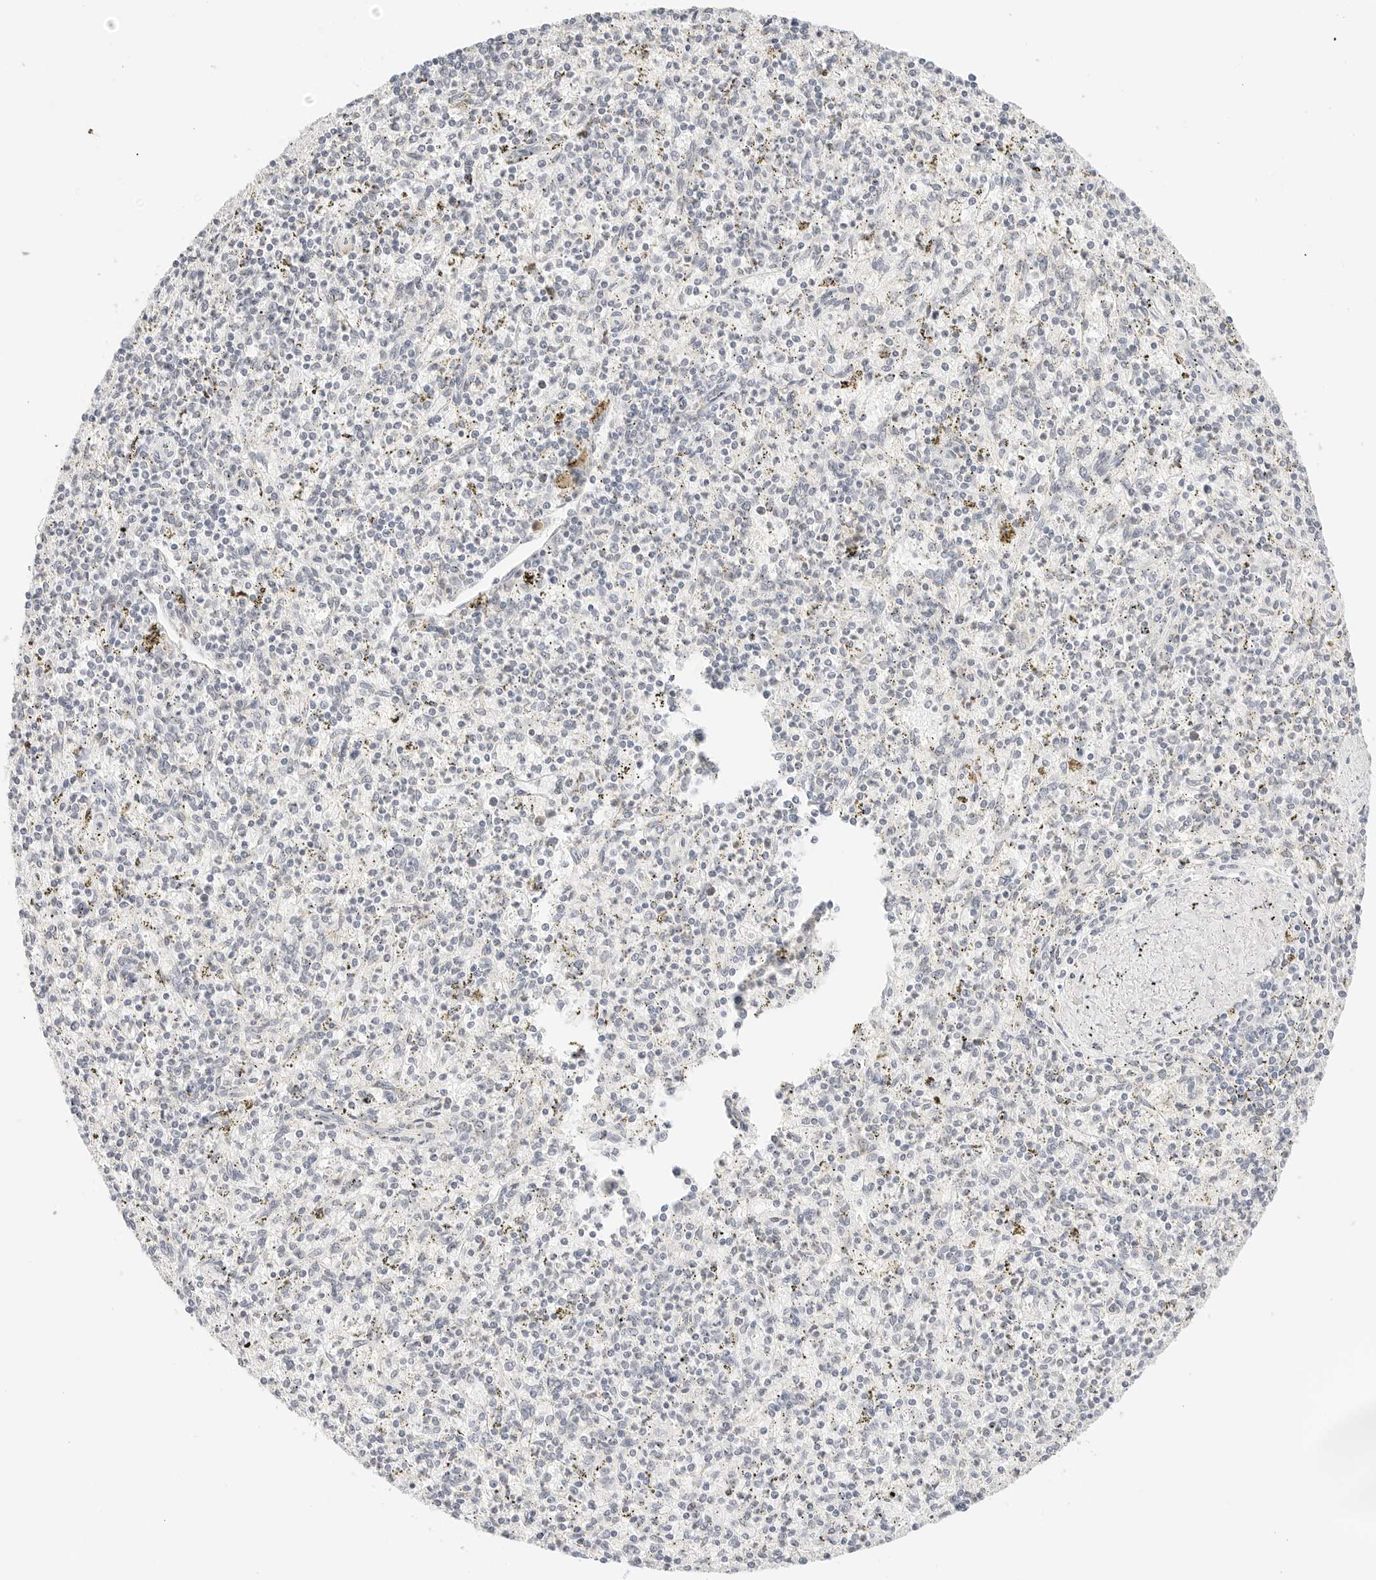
{"staining": {"intensity": "negative", "quantity": "none", "location": "none"}, "tissue": "spleen", "cell_type": "Cells in red pulp", "image_type": "normal", "snomed": [{"axis": "morphology", "description": "Normal tissue, NOS"}, {"axis": "topography", "description": "Spleen"}], "caption": "Immunohistochemistry of benign spleen reveals no staining in cells in red pulp. (DAB (3,3'-diaminobenzidine) immunohistochemistry (IHC) visualized using brightfield microscopy, high magnification).", "gene": "XKR4", "patient": {"sex": "male", "age": 72}}